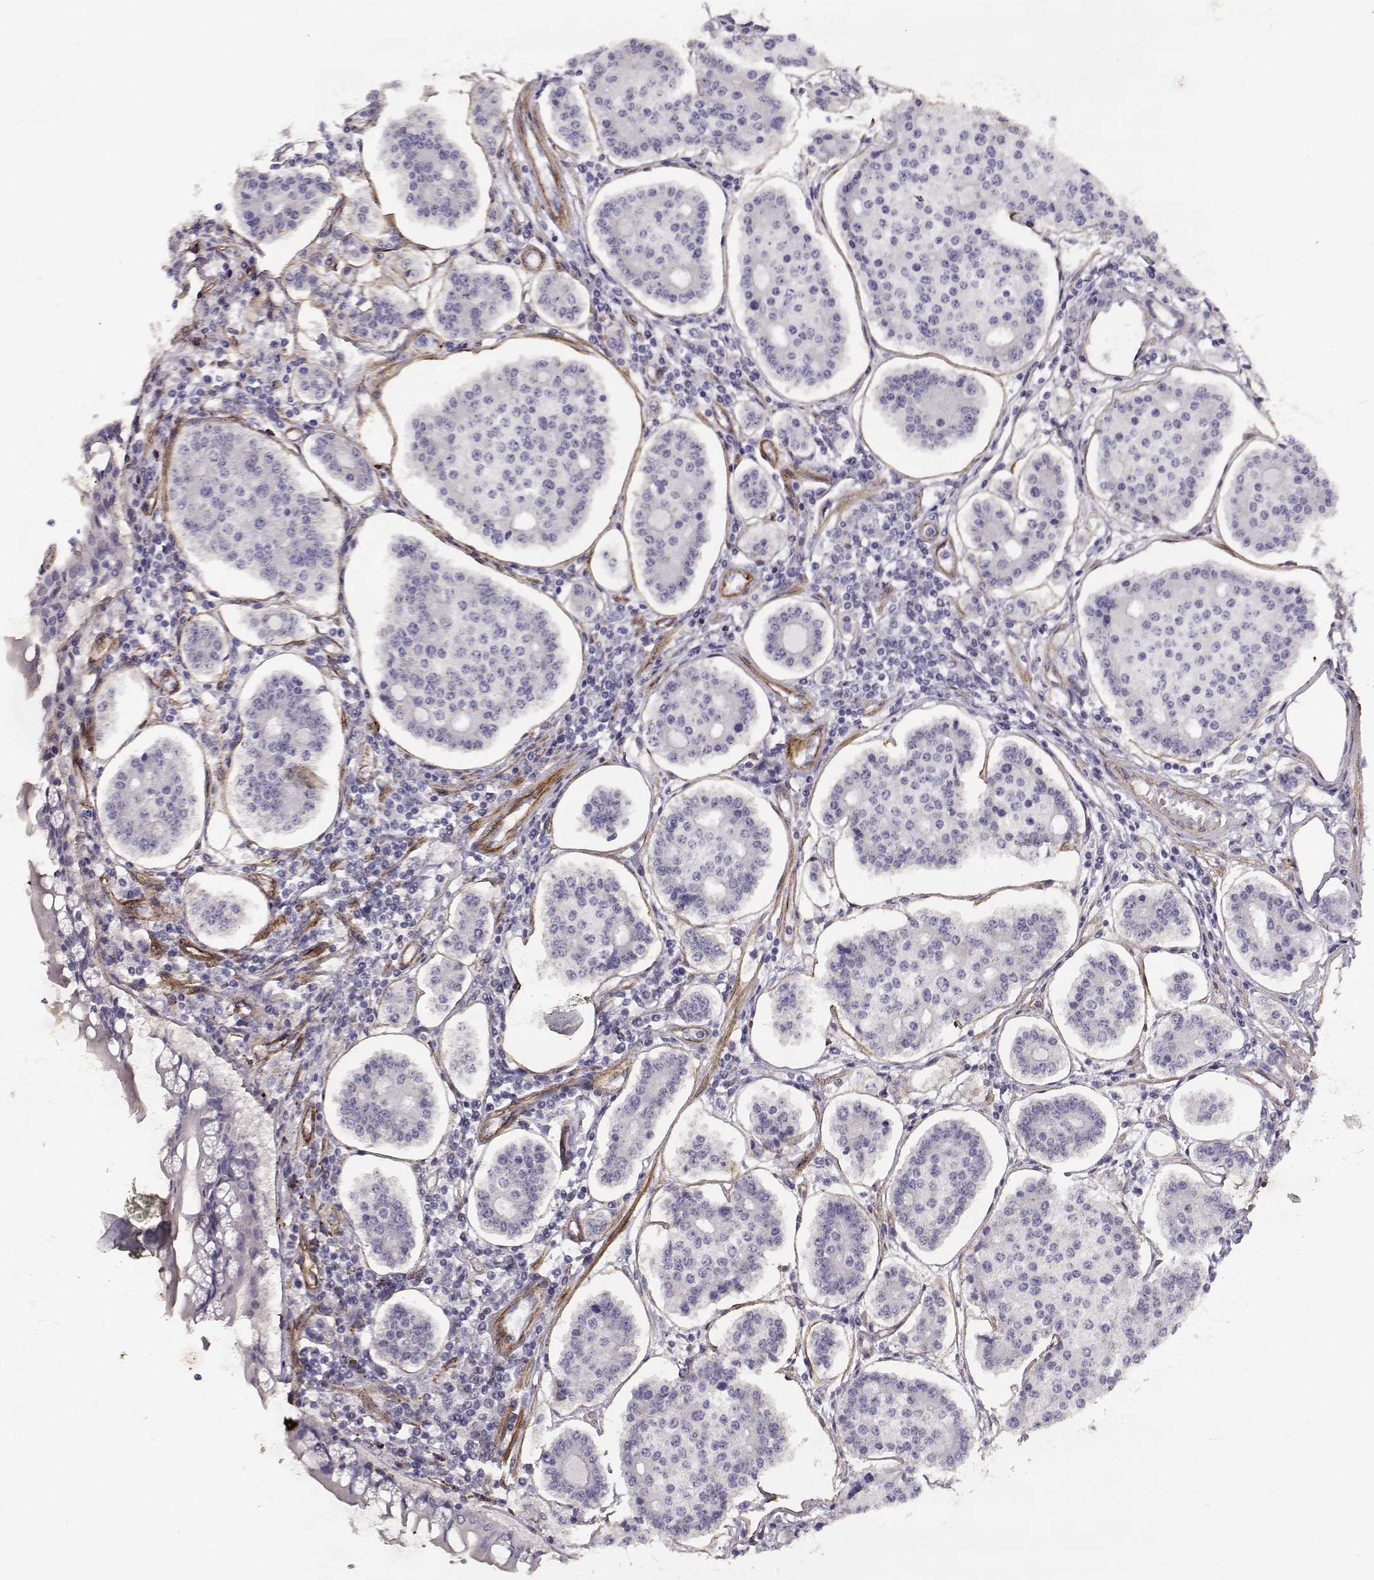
{"staining": {"intensity": "negative", "quantity": "none", "location": "none"}, "tissue": "carcinoid", "cell_type": "Tumor cells", "image_type": "cancer", "snomed": [{"axis": "morphology", "description": "Carcinoid, malignant, NOS"}, {"axis": "topography", "description": "Small intestine"}], "caption": "High magnification brightfield microscopy of carcinoid stained with DAB (3,3'-diaminobenzidine) (brown) and counterstained with hematoxylin (blue): tumor cells show no significant expression.", "gene": "LAMC1", "patient": {"sex": "female", "age": 65}}